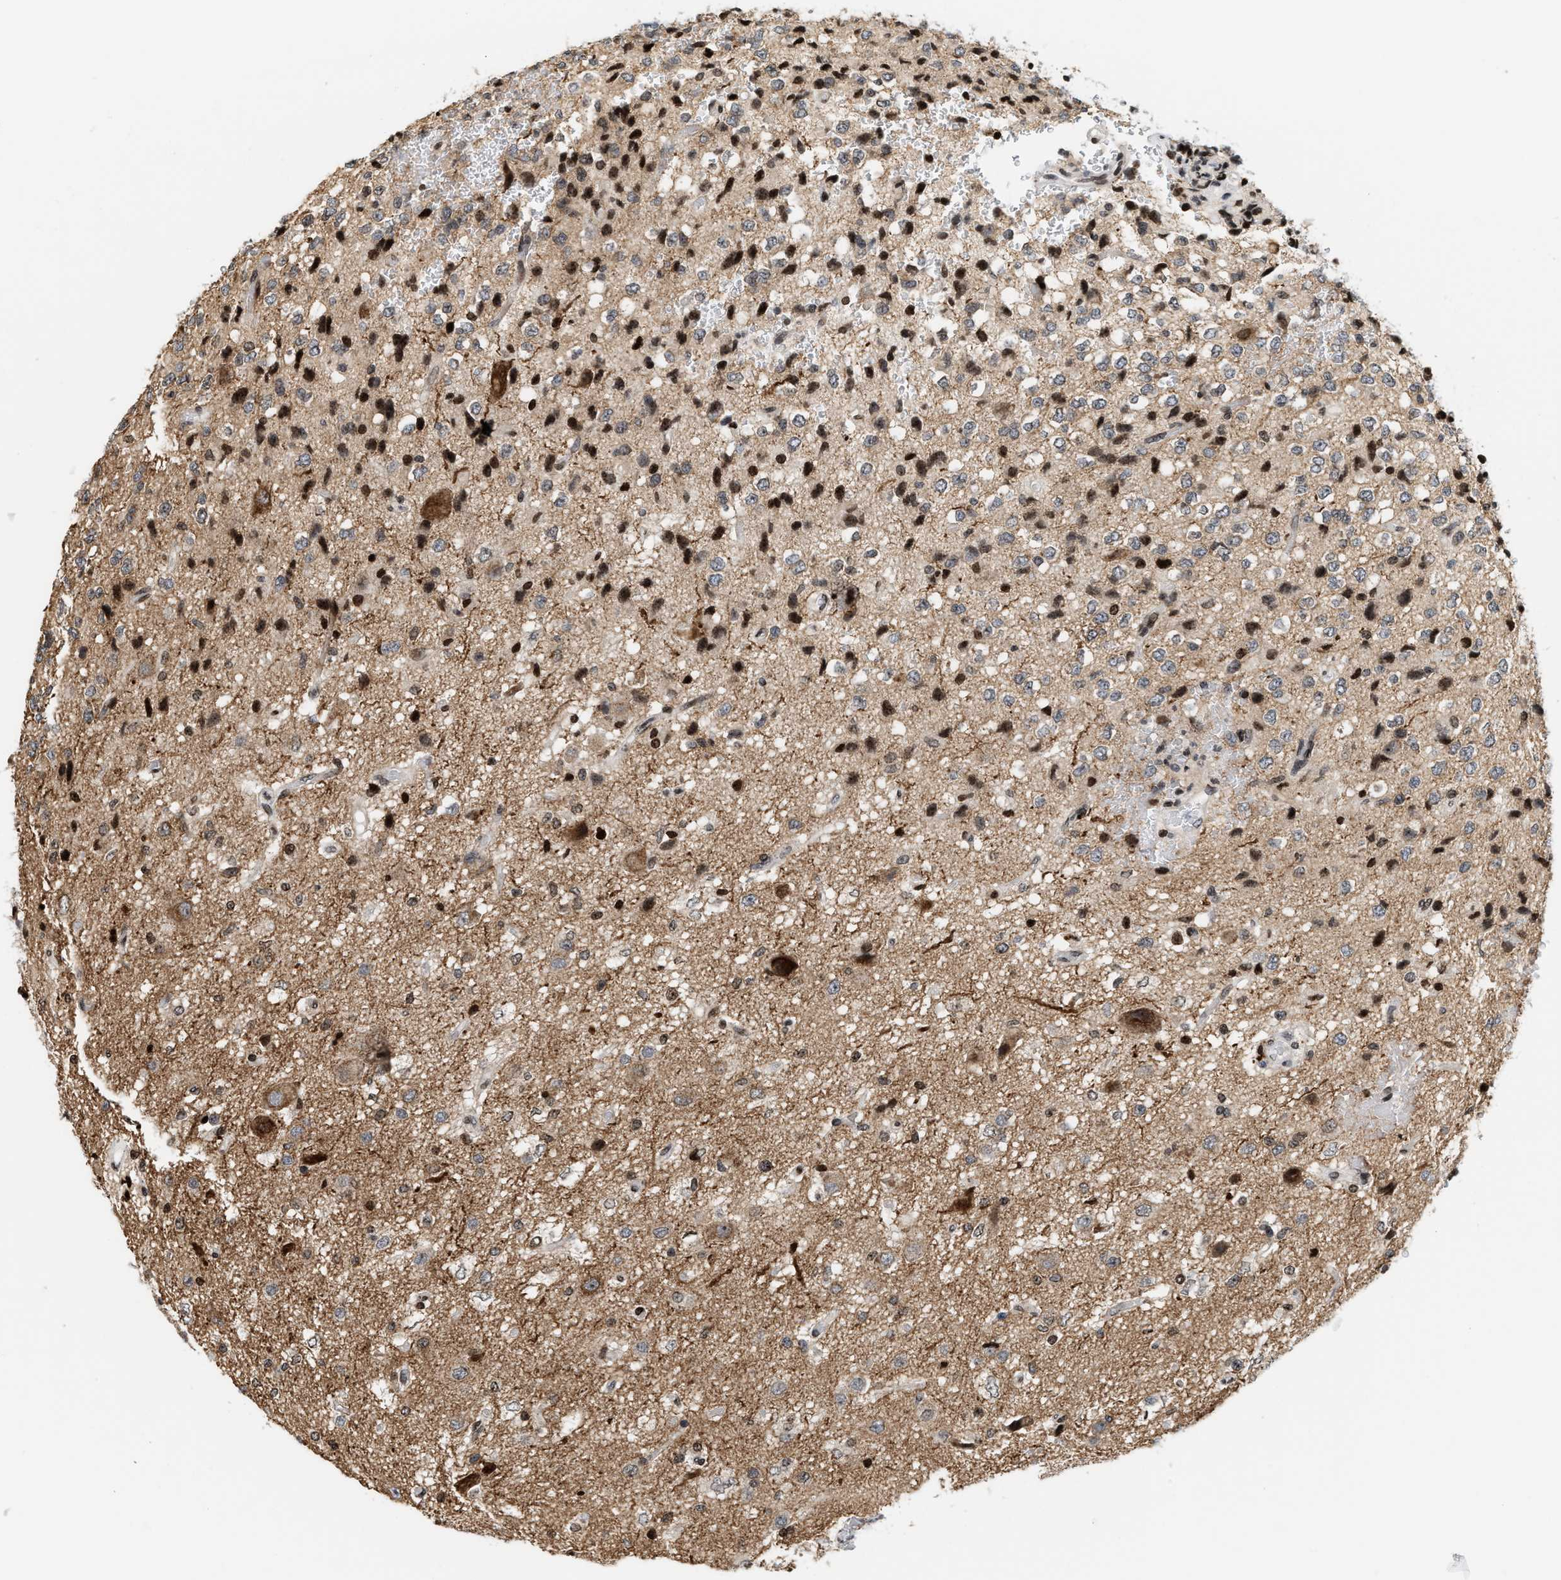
{"staining": {"intensity": "strong", "quantity": "<25%", "location": "nuclear"}, "tissue": "glioma", "cell_type": "Tumor cells", "image_type": "cancer", "snomed": [{"axis": "morphology", "description": "Glioma, malignant, High grade"}, {"axis": "topography", "description": "pancreas cauda"}], "caption": "Glioma stained for a protein (brown) exhibits strong nuclear positive expression in about <25% of tumor cells.", "gene": "PDZD2", "patient": {"sex": "male", "age": 60}}